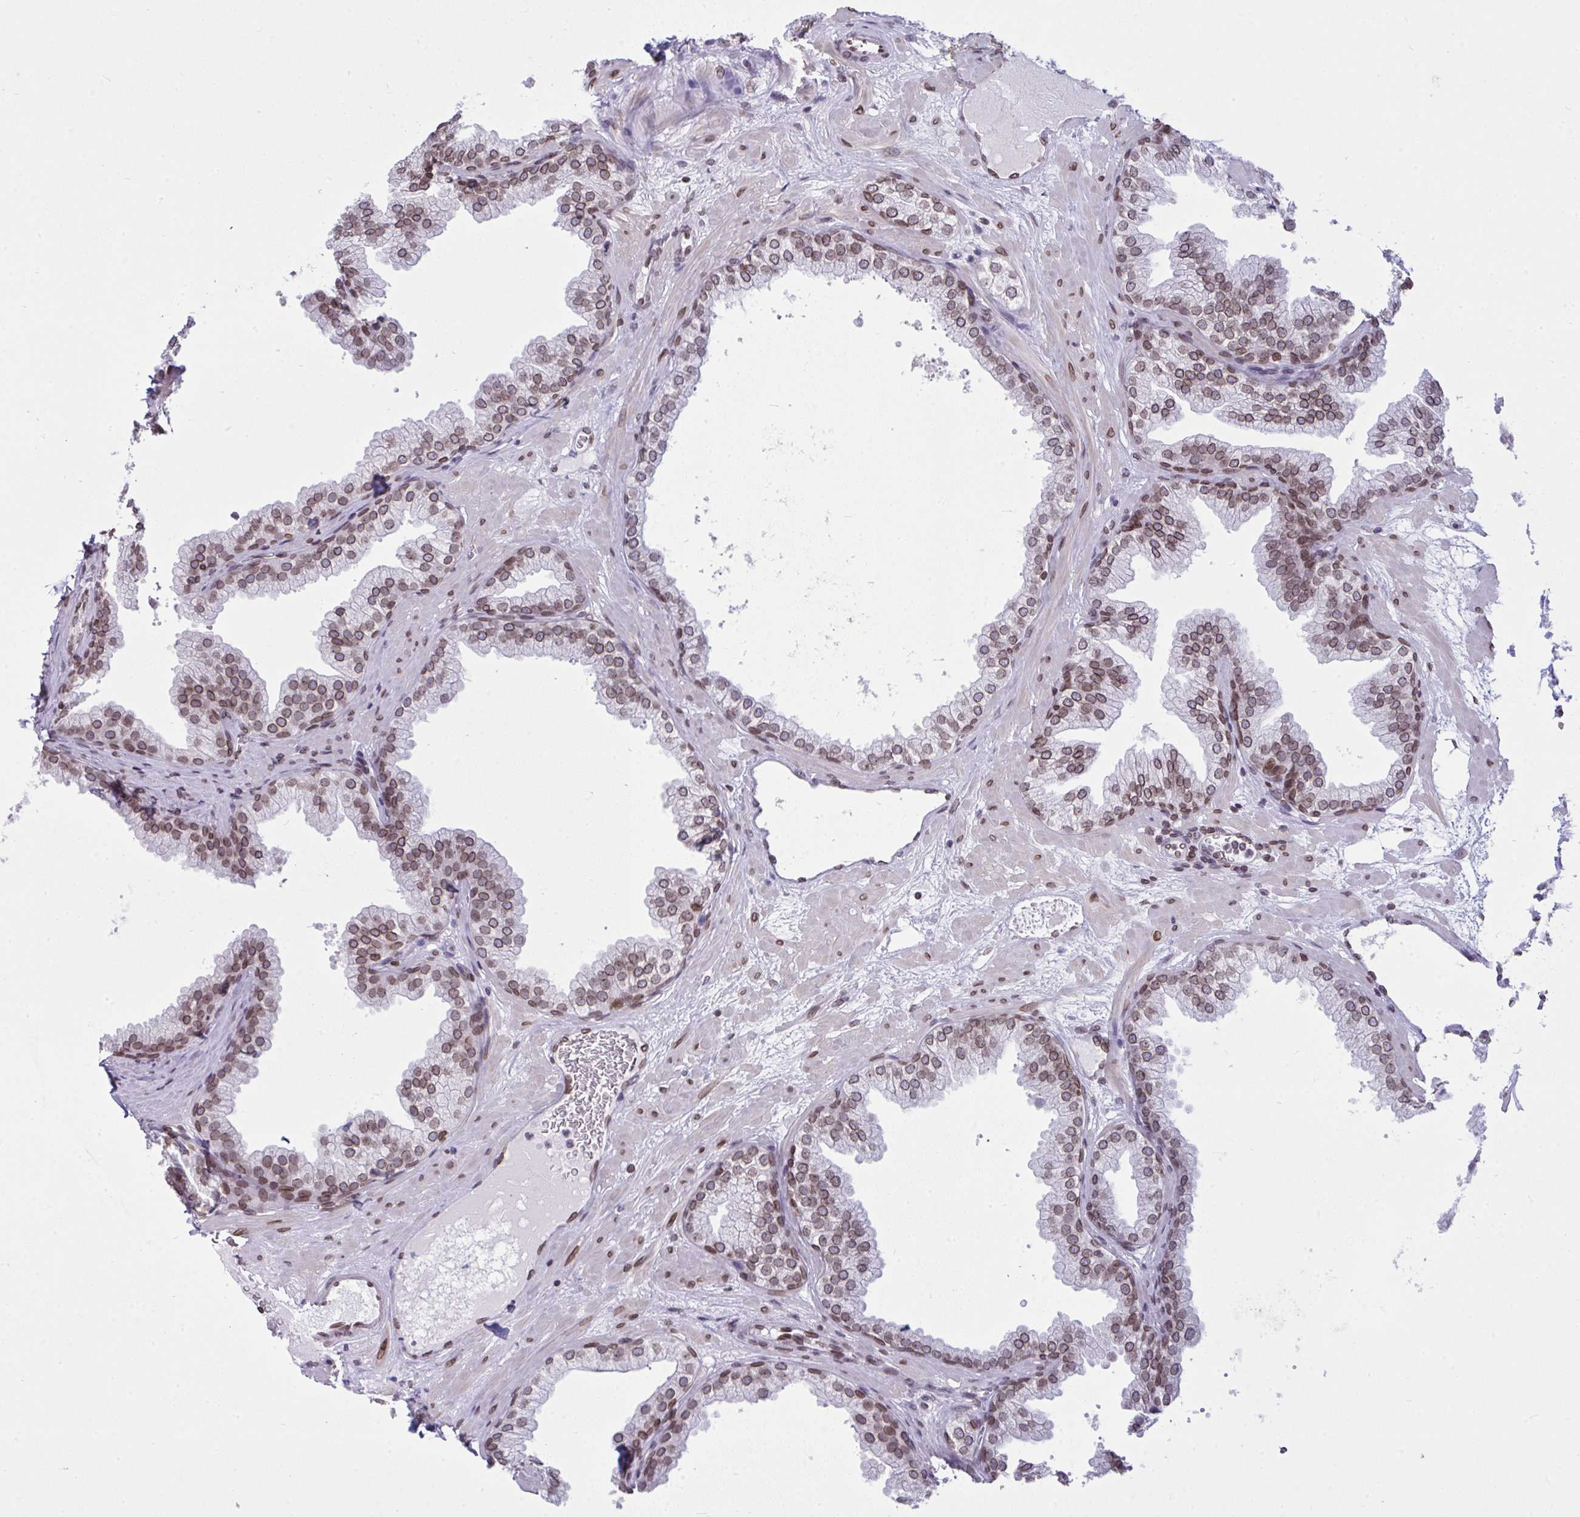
{"staining": {"intensity": "moderate", "quantity": ">75%", "location": "cytoplasmic/membranous,nuclear"}, "tissue": "prostate", "cell_type": "Glandular cells", "image_type": "normal", "snomed": [{"axis": "morphology", "description": "Normal tissue, NOS"}, {"axis": "topography", "description": "Prostate"}], "caption": "Human prostate stained for a protein (brown) reveals moderate cytoplasmic/membranous,nuclear positive staining in about >75% of glandular cells.", "gene": "LMNB2", "patient": {"sex": "male", "age": 37}}